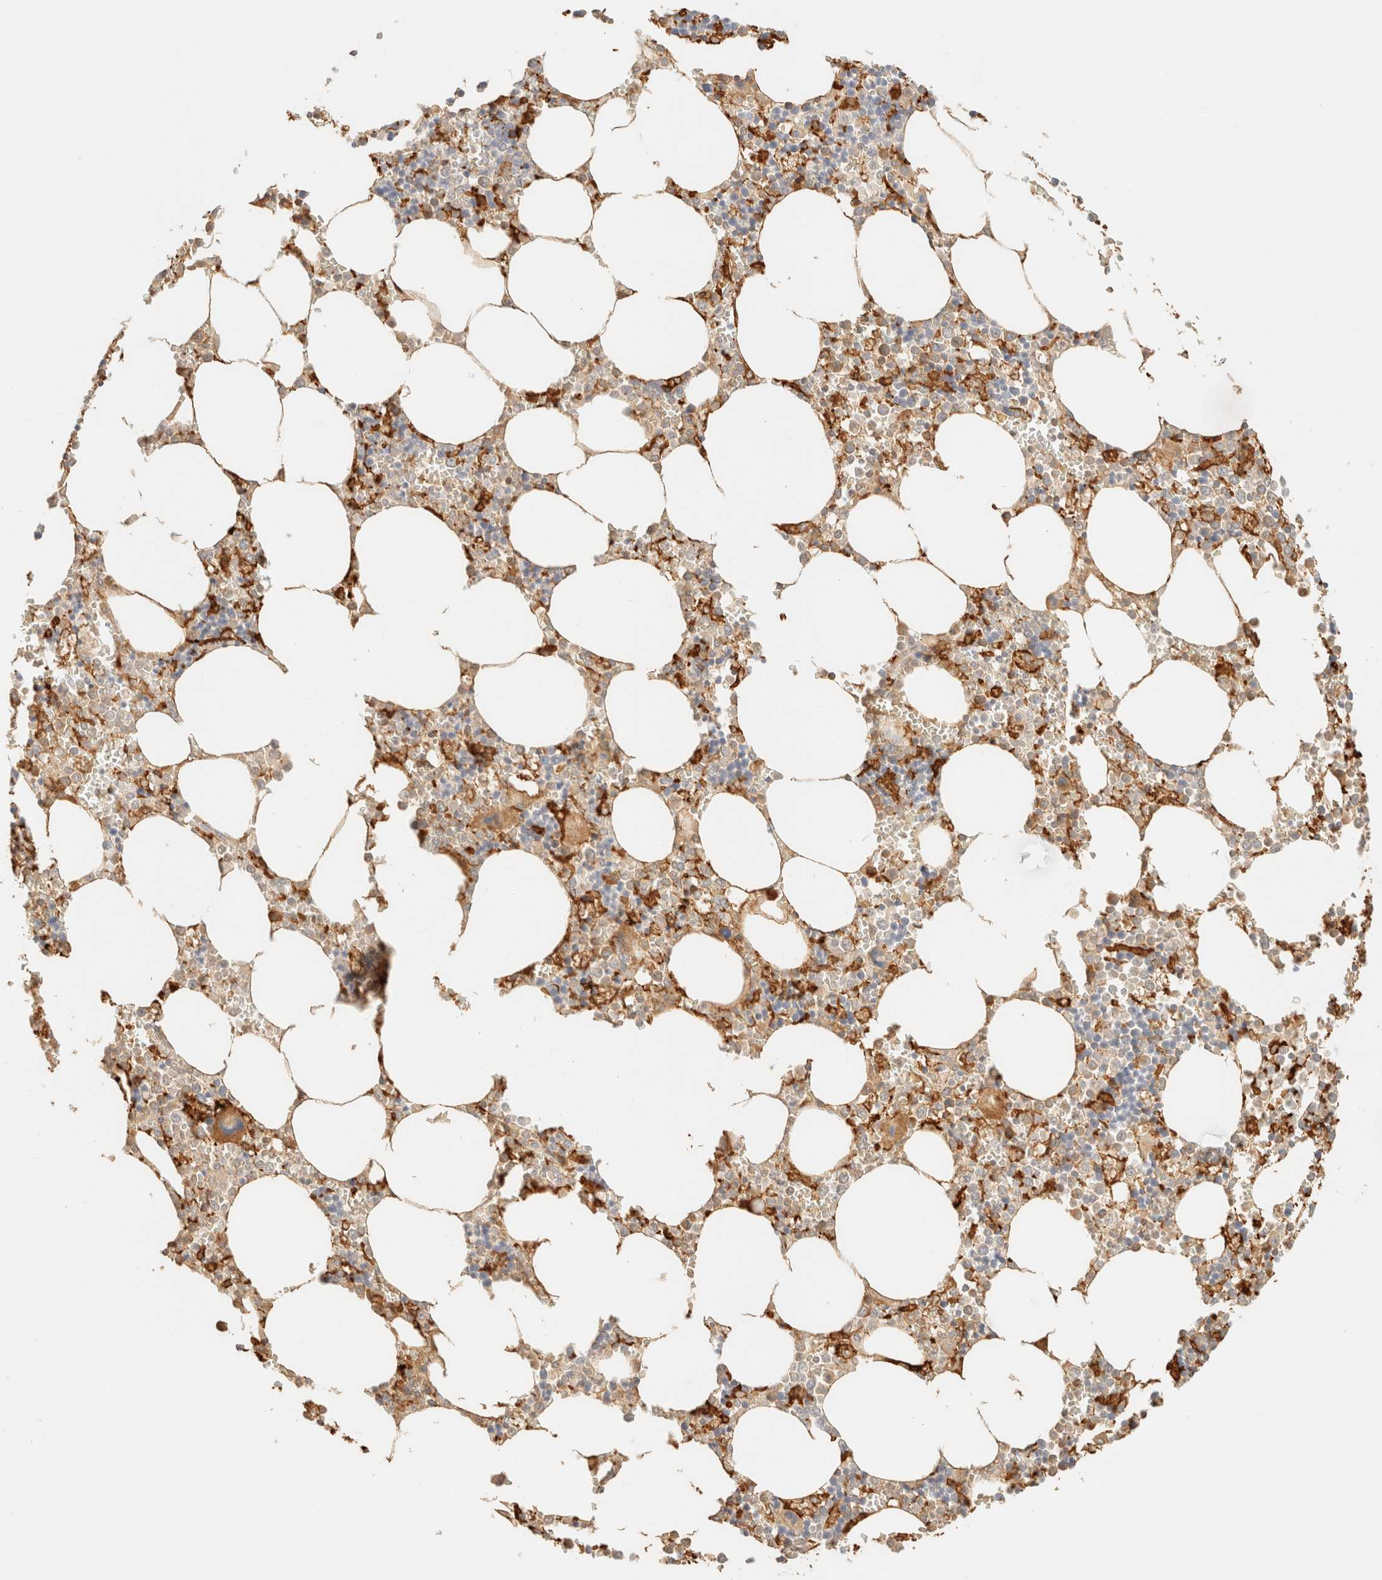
{"staining": {"intensity": "strong", "quantity": "<25%", "location": "cytoplasmic/membranous"}, "tissue": "bone marrow", "cell_type": "Hematopoietic cells", "image_type": "normal", "snomed": [{"axis": "morphology", "description": "Normal tissue, NOS"}, {"axis": "topography", "description": "Bone marrow"}], "caption": "Bone marrow stained with immunohistochemistry demonstrates strong cytoplasmic/membranous positivity in approximately <25% of hematopoietic cells. (brown staining indicates protein expression, while blue staining denotes nuclei).", "gene": "TIMD4", "patient": {"sex": "male", "age": 70}}